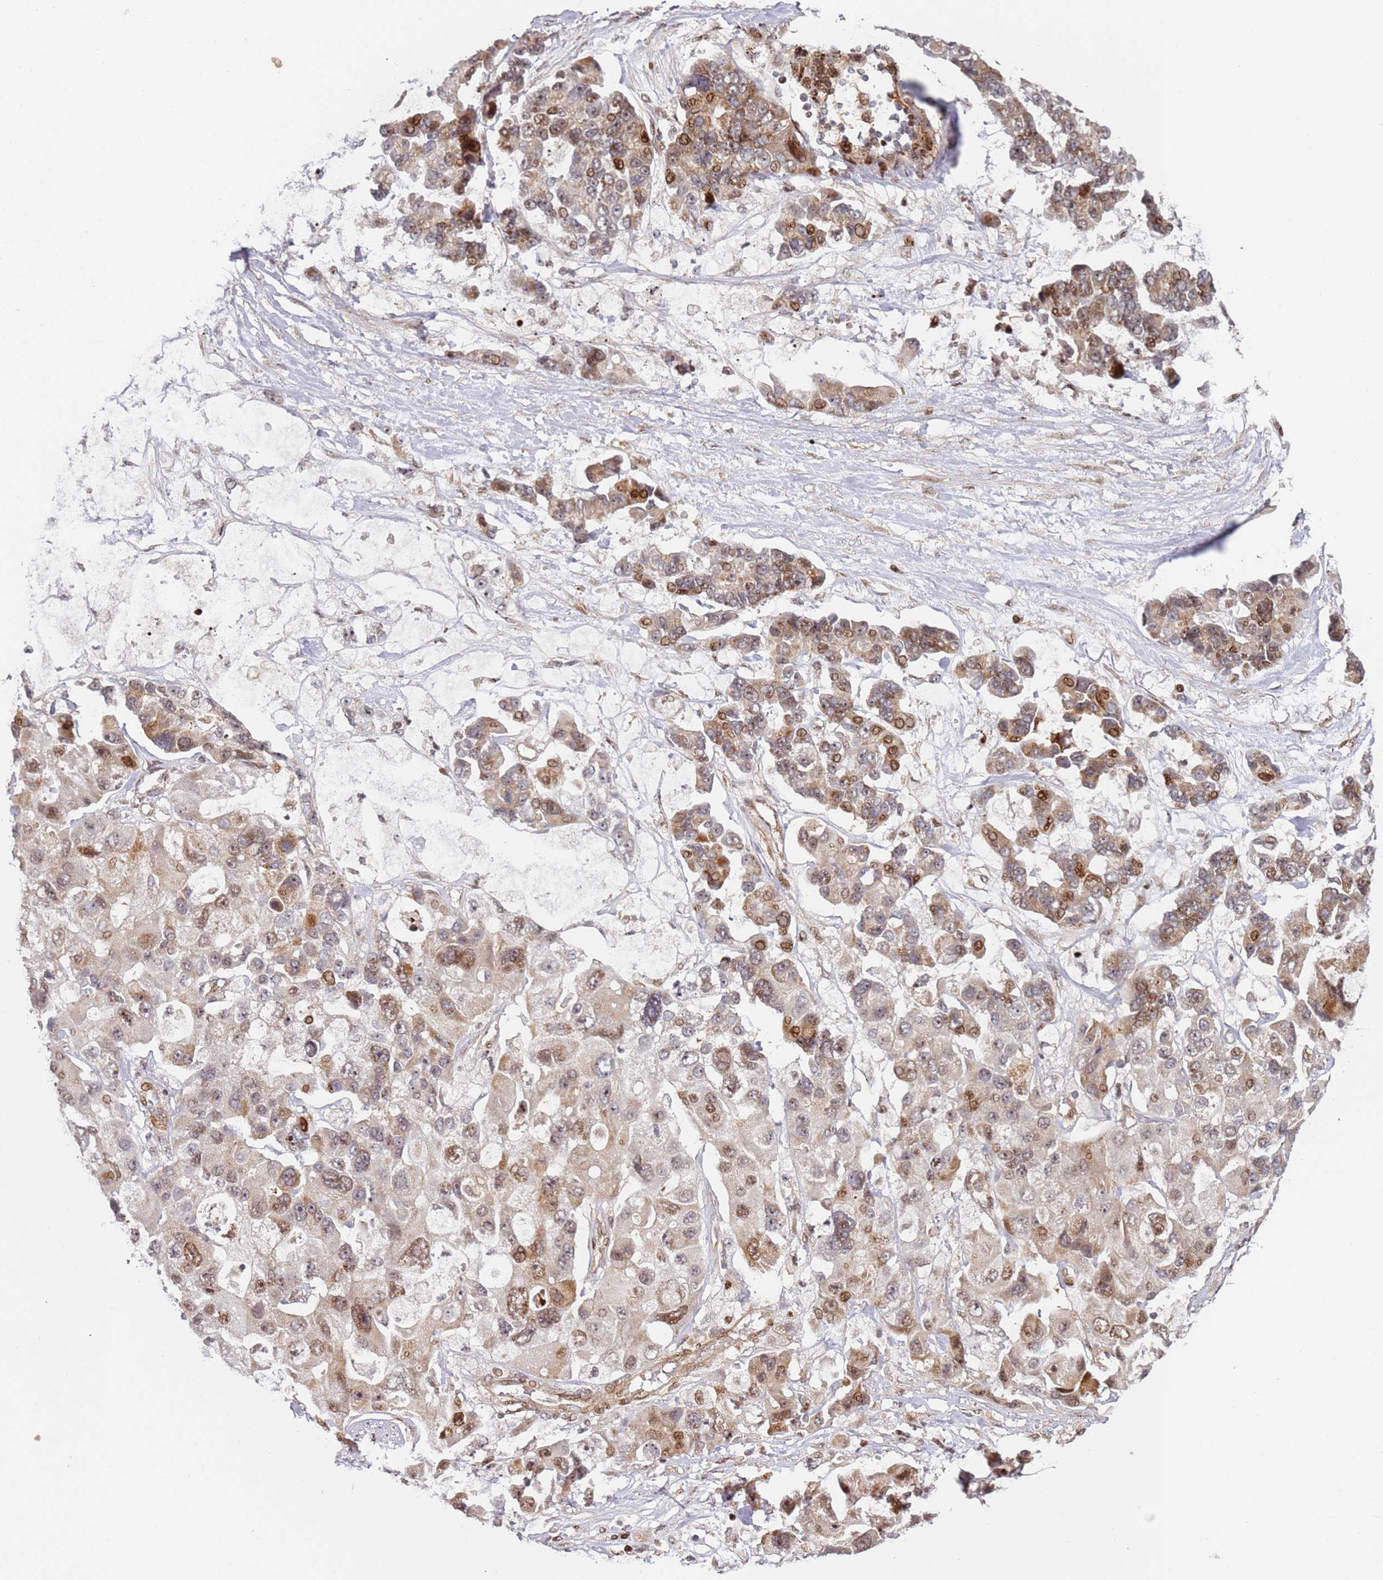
{"staining": {"intensity": "moderate", "quantity": "25%-75%", "location": "cytoplasmic/membranous,nuclear"}, "tissue": "lung cancer", "cell_type": "Tumor cells", "image_type": "cancer", "snomed": [{"axis": "morphology", "description": "Adenocarcinoma, NOS"}, {"axis": "topography", "description": "Lung"}], "caption": "Moderate cytoplasmic/membranous and nuclear protein staining is identified in approximately 25%-75% of tumor cells in adenocarcinoma (lung).", "gene": "TMEM233", "patient": {"sex": "female", "age": 54}}